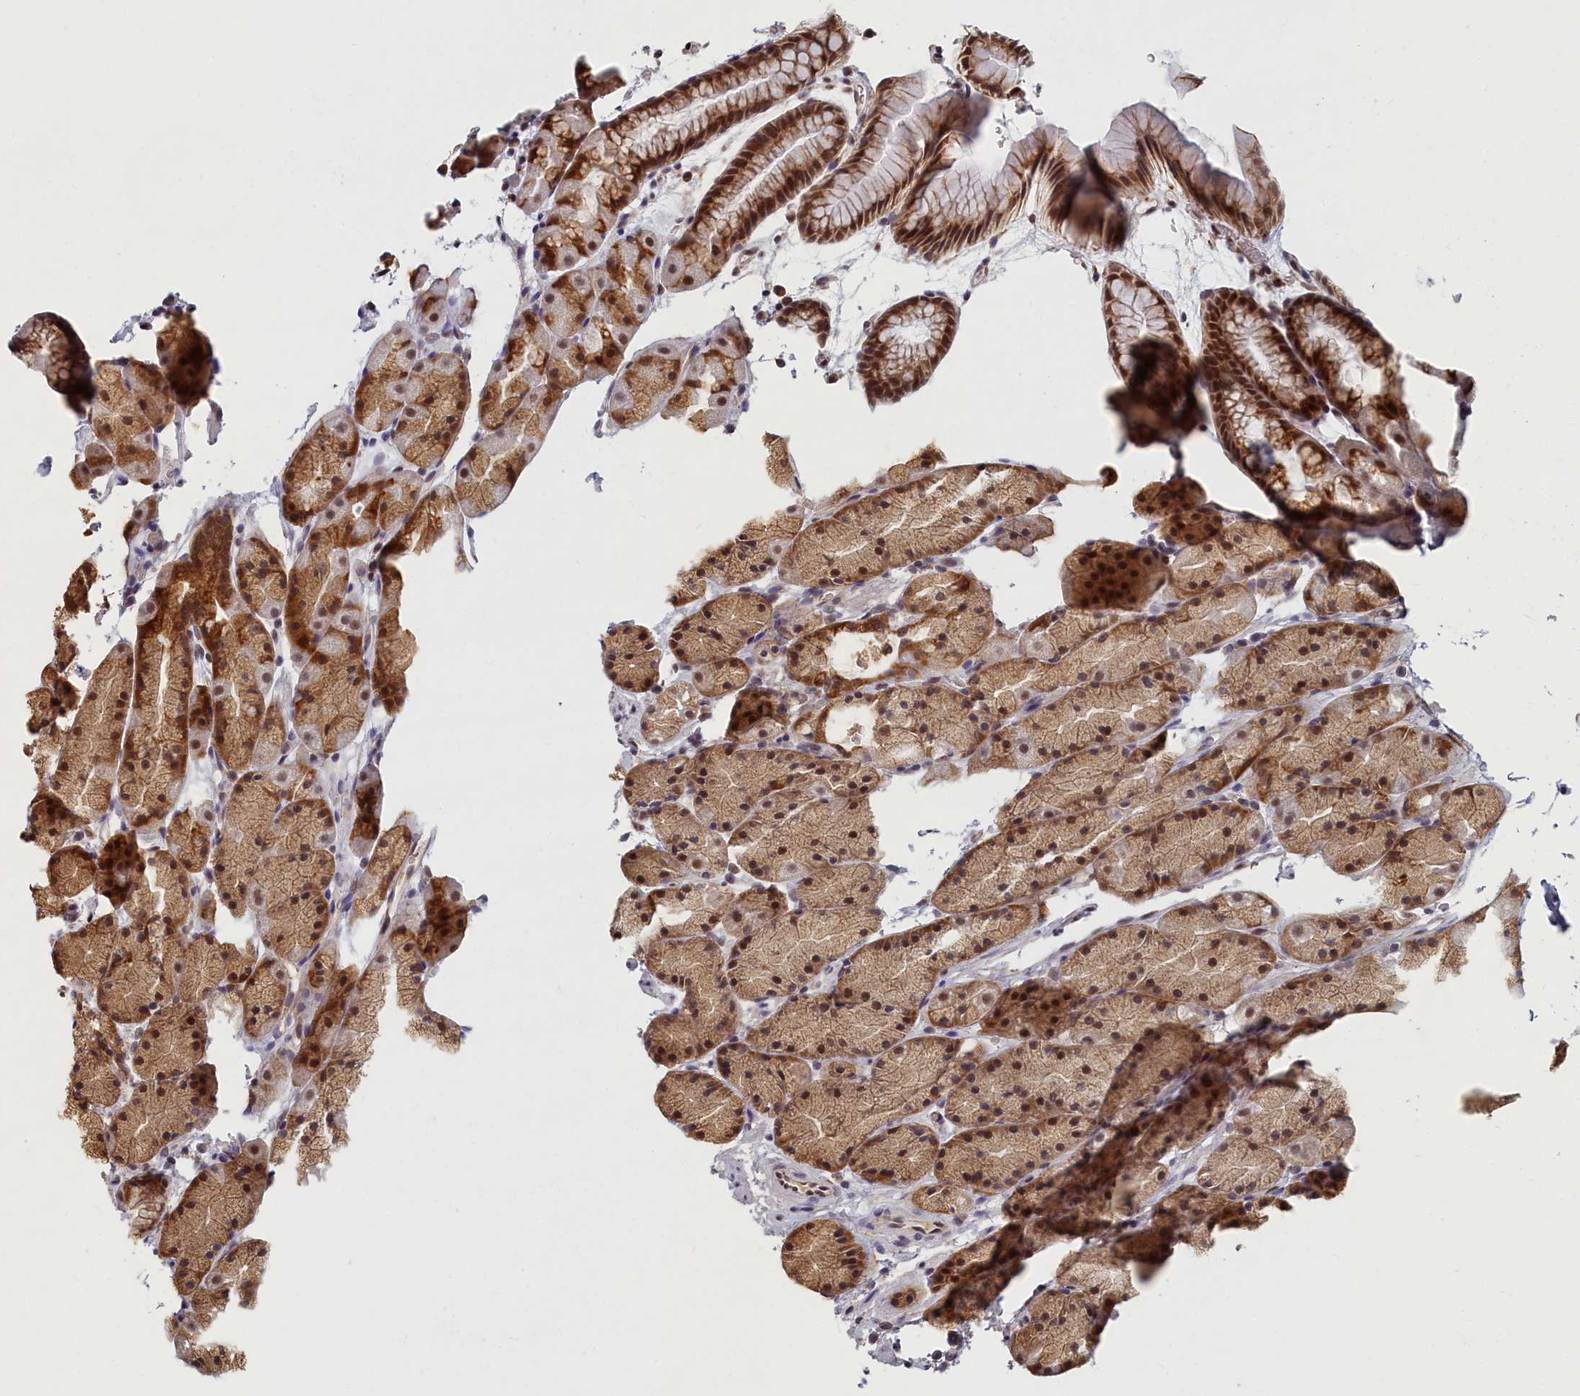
{"staining": {"intensity": "moderate", "quantity": "25%-75%", "location": "cytoplasmic/membranous,nuclear"}, "tissue": "stomach", "cell_type": "Glandular cells", "image_type": "normal", "snomed": [{"axis": "morphology", "description": "Normal tissue, NOS"}, {"axis": "topography", "description": "Stomach, upper"}, {"axis": "topography", "description": "Stomach"}], "caption": "Benign stomach reveals moderate cytoplasmic/membranous,nuclear staining in about 25%-75% of glandular cells, visualized by immunohistochemistry.", "gene": "DNAJC17", "patient": {"sex": "male", "age": 47}}